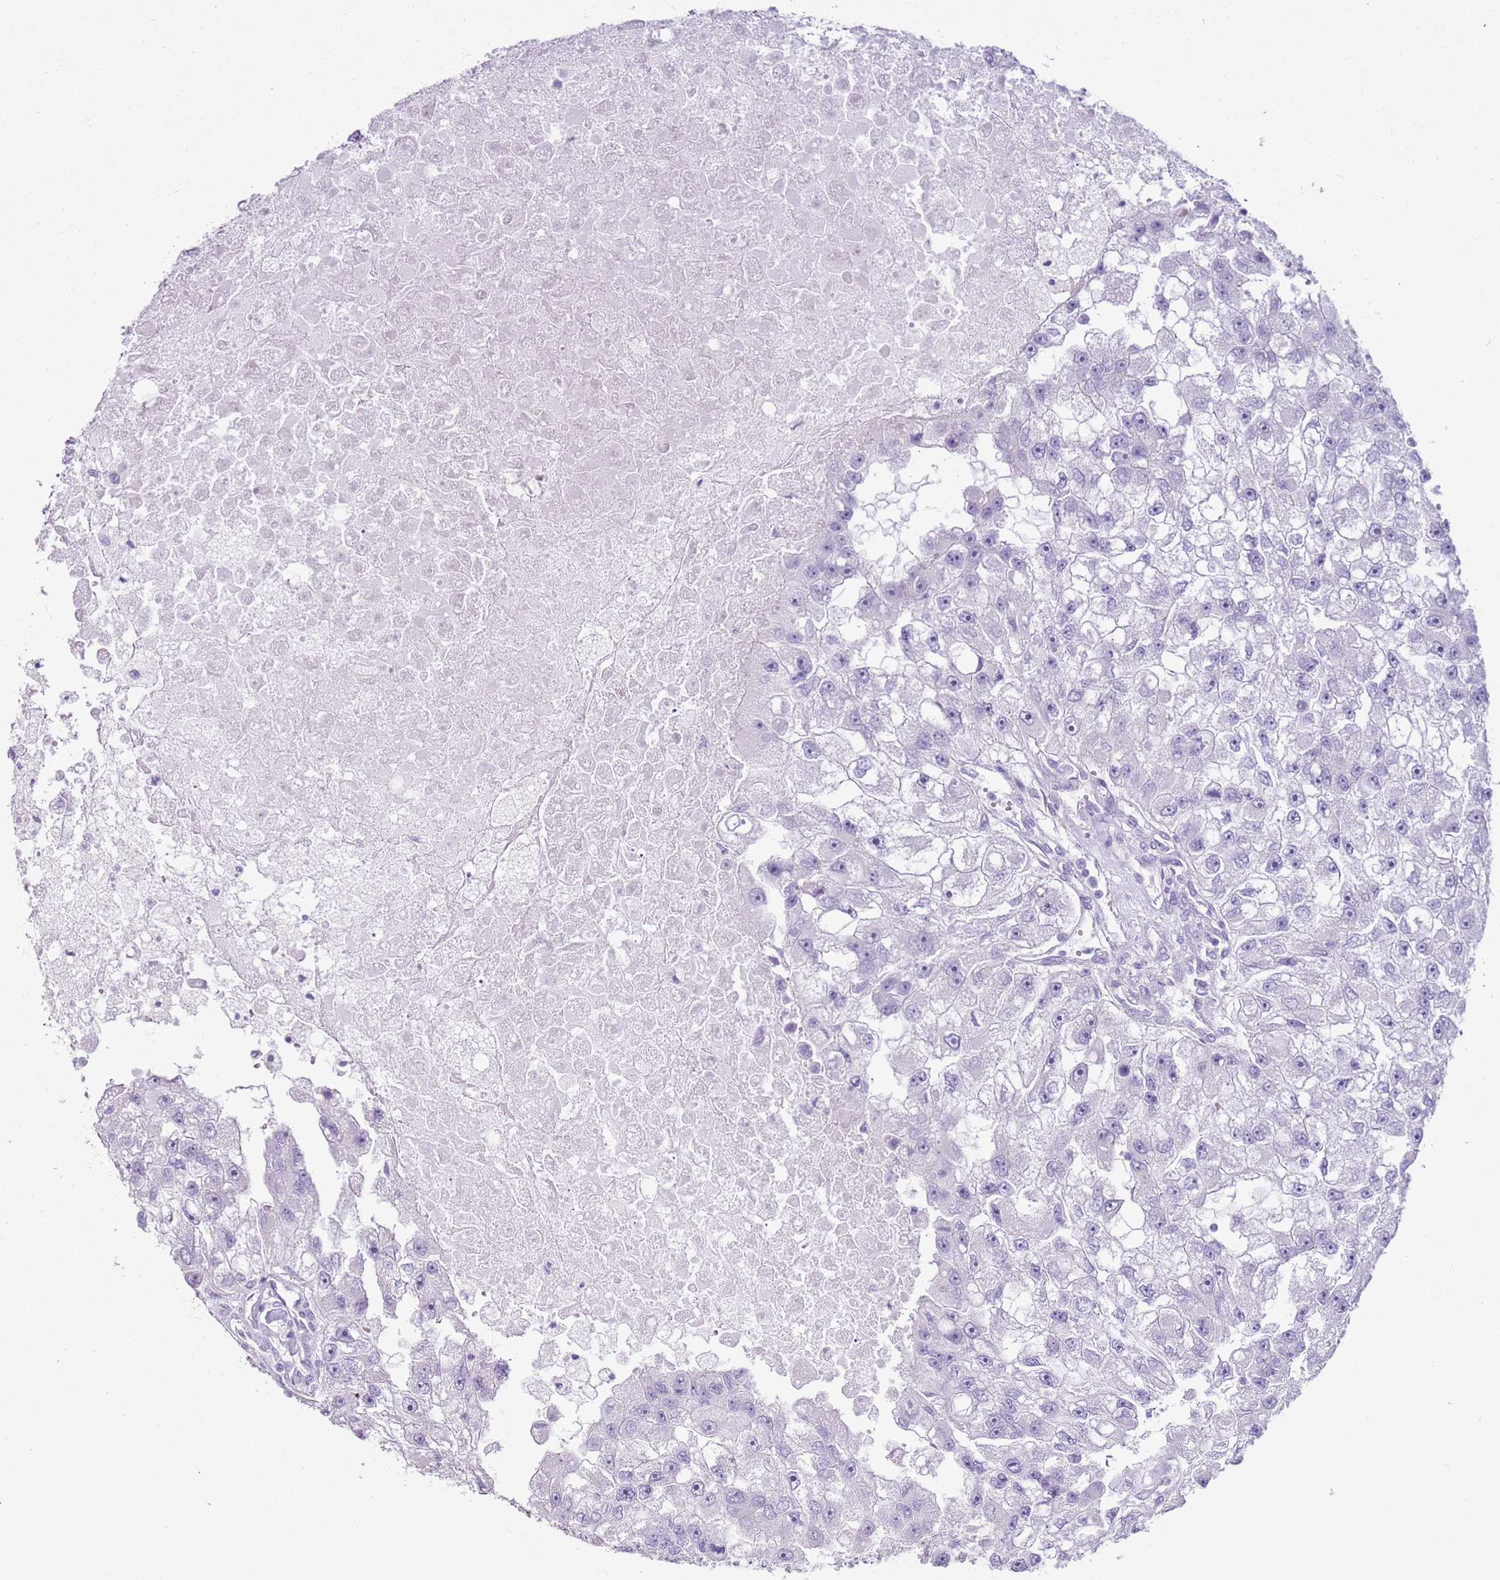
{"staining": {"intensity": "negative", "quantity": "none", "location": "none"}, "tissue": "renal cancer", "cell_type": "Tumor cells", "image_type": "cancer", "snomed": [{"axis": "morphology", "description": "Adenocarcinoma, NOS"}, {"axis": "topography", "description": "Kidney"}], "caption": "The IHC micrograph has no significant positivity in tumor cells of adenocarcinoma (renal) tissue.", "gene": "ZNF239", "patient": {"sex": "male", "age": 63}}